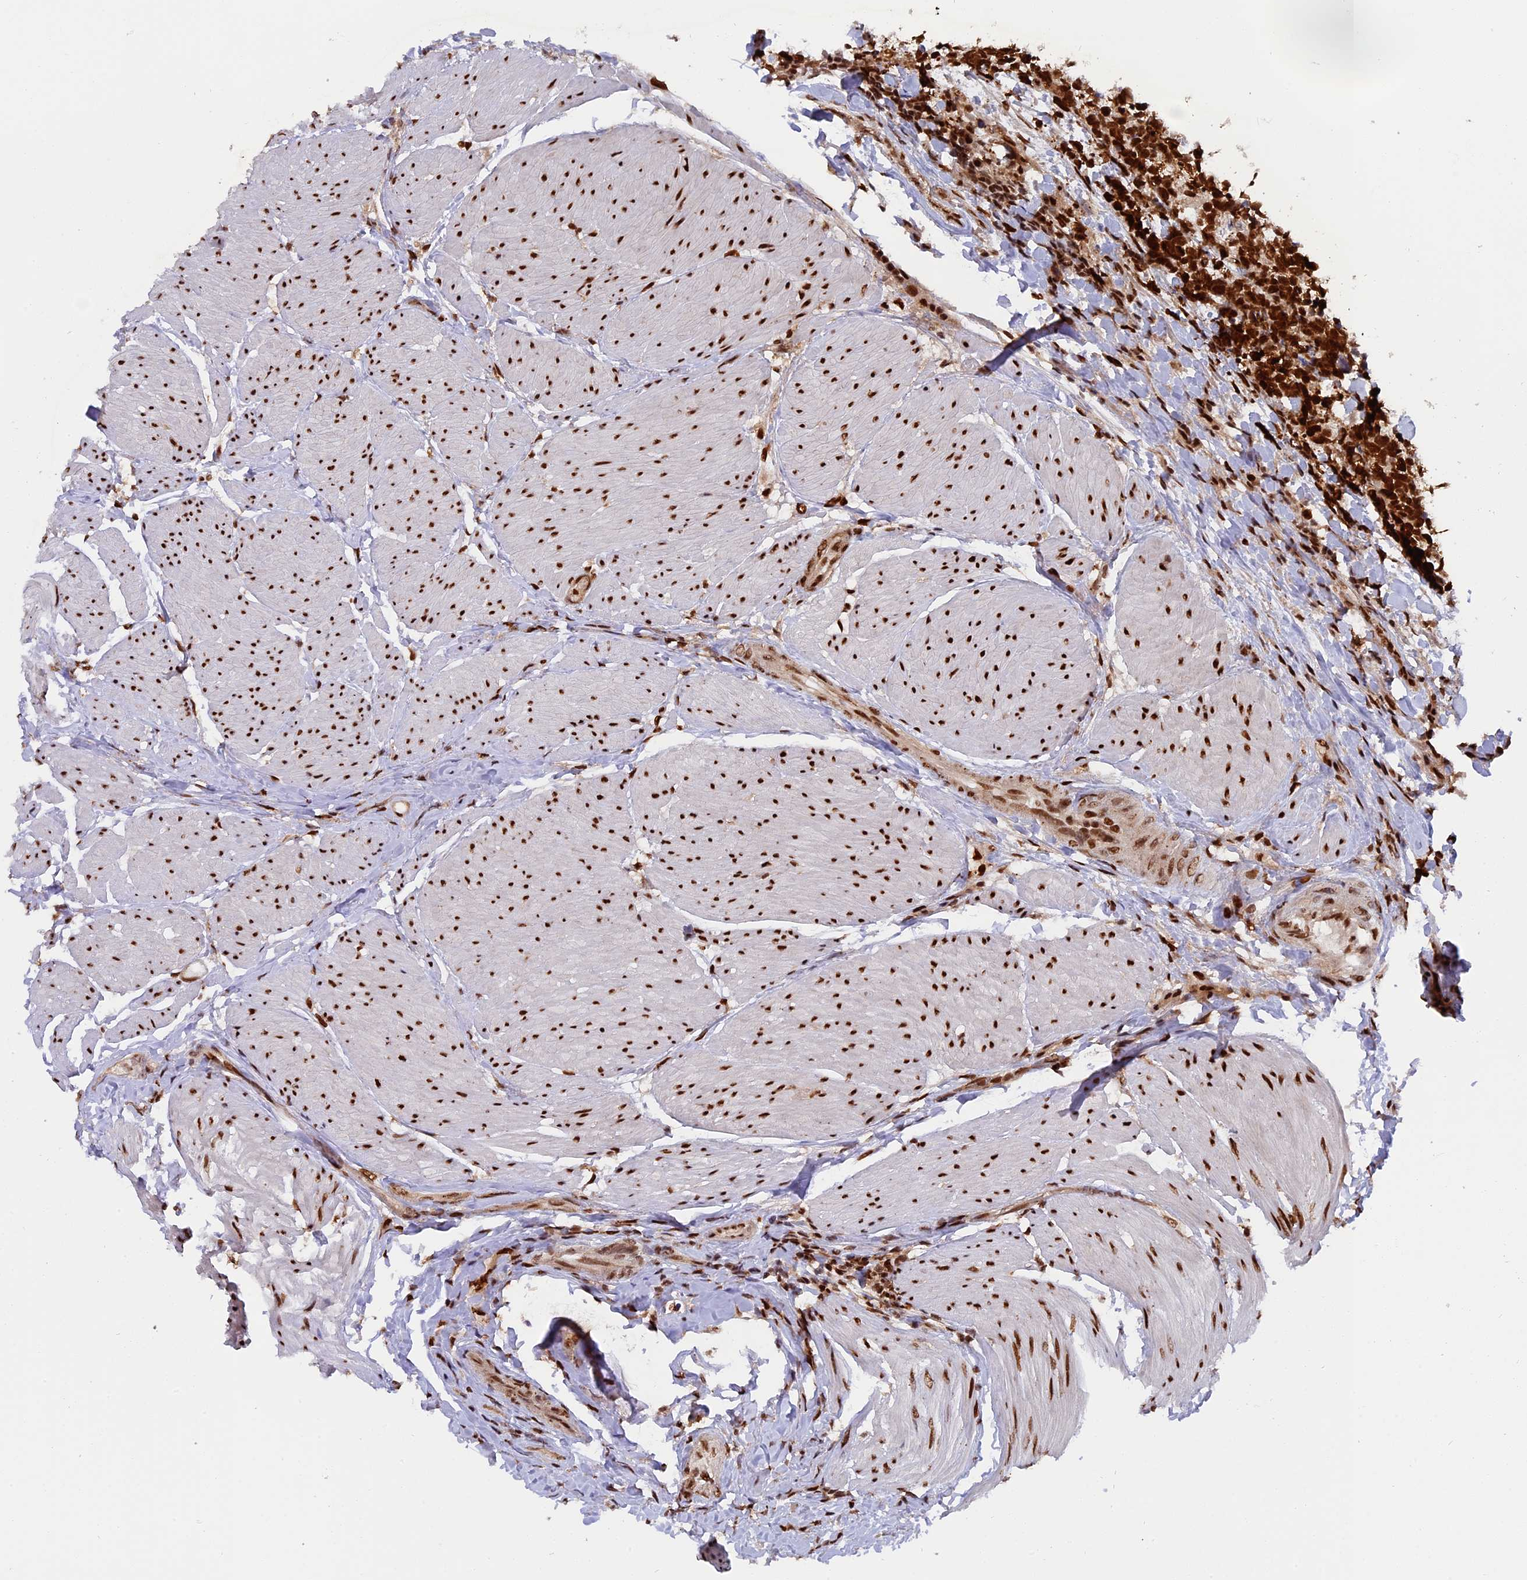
{"staining": {"intensity": "strong", "quantity": ">75%", "location": "nuclear"}, "tissue": "carcinoid", "cell_type": "Tumor cells", "image_type": "cancer", "snomed": [{"axis": "morphology", "description": "Carcinoma, NOS"}, {"axis": "morphology", "description": "Carcinoid, malignant, NOS"}, {"axis": "topography", "description": "Urinary bladder"}], "caption": "Approximately >75% of tumor cells in carcinoid show strong nuclear protein expression as visualized by brown immunohistochemical staining.", "gene": "RAMAC", "patient": {"sex": "male", "age": 57}}